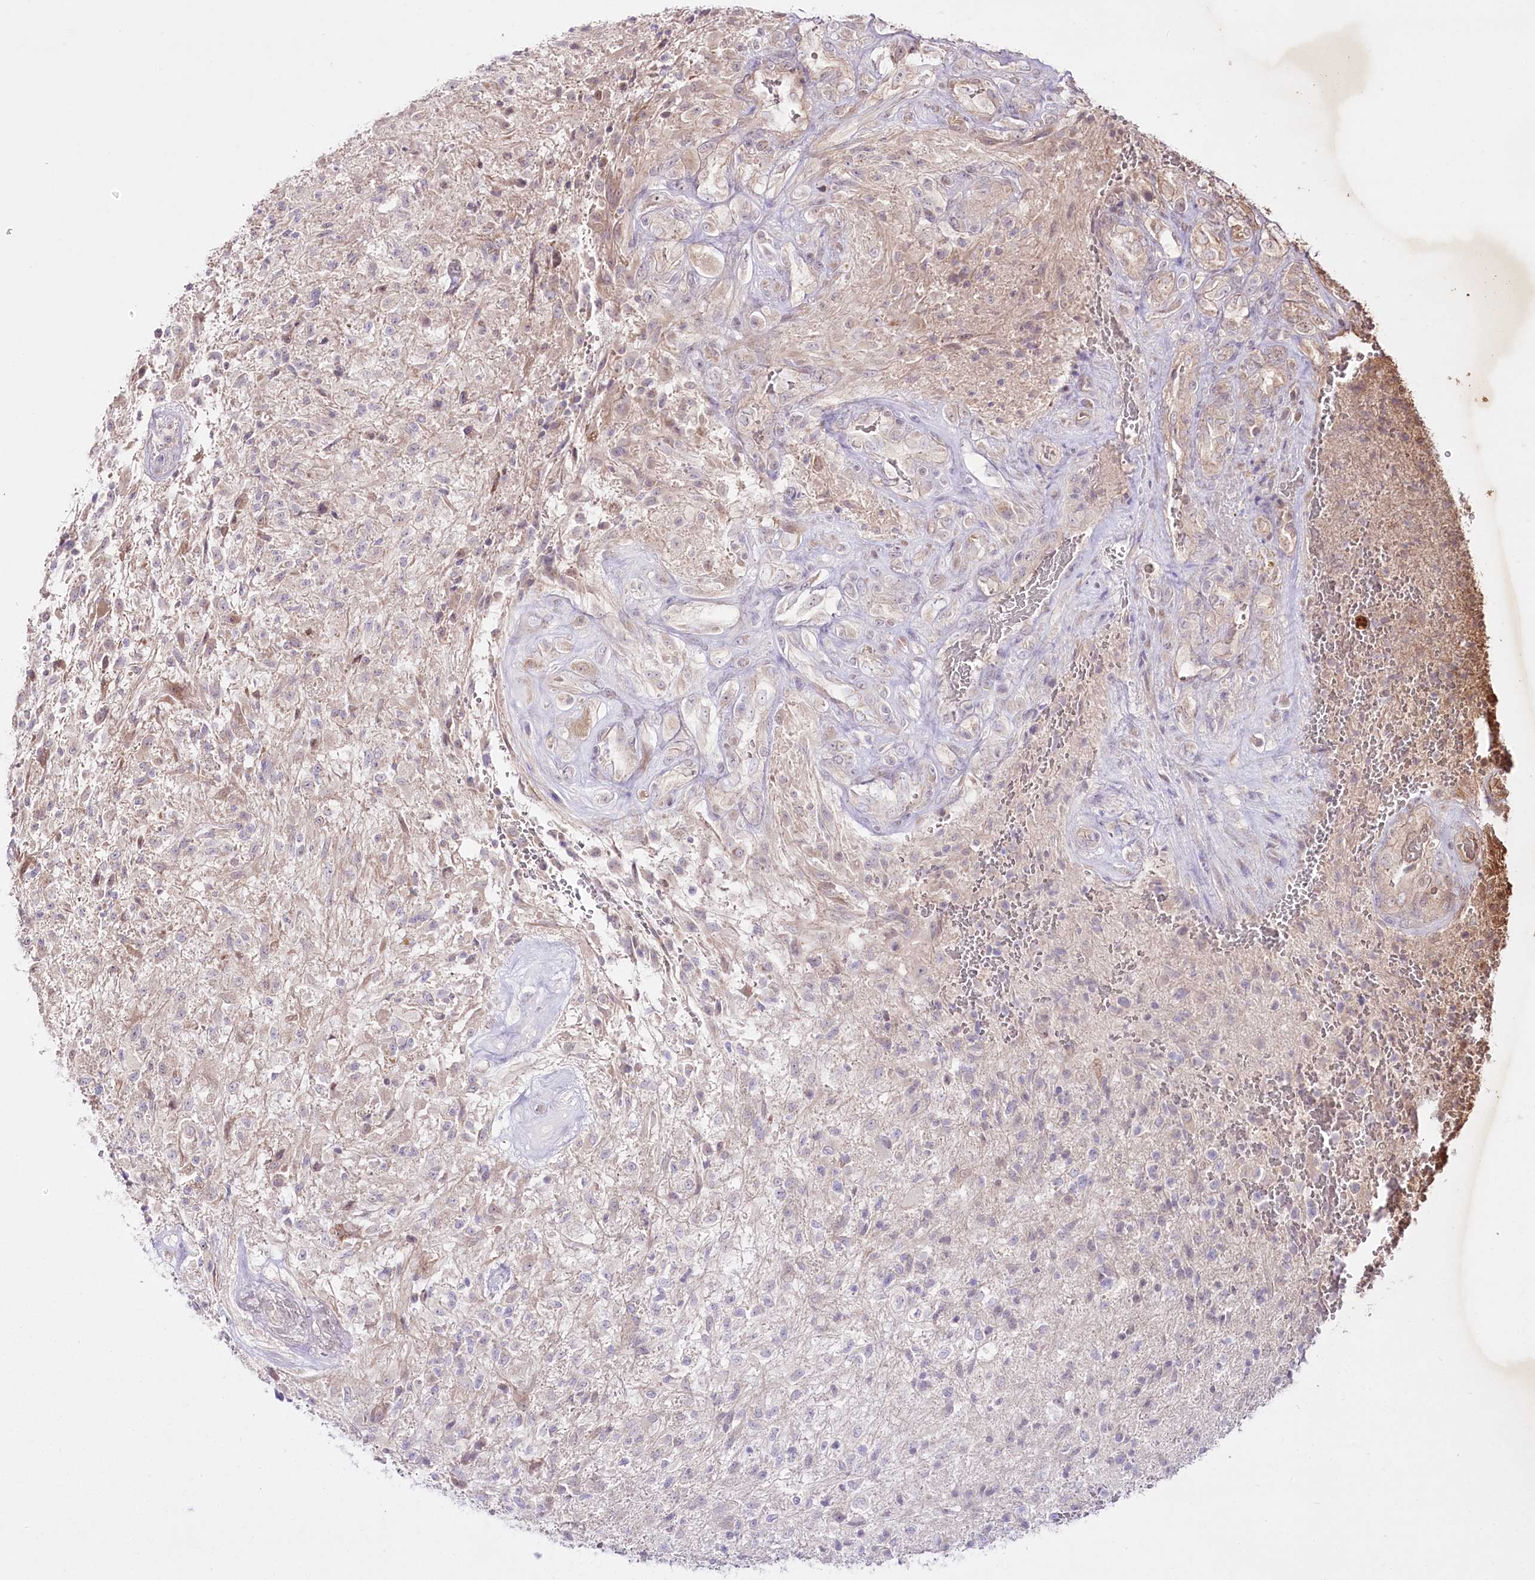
{"staining": {"intensity": "negative", "quantity": "none", "location": "none"}, "tissue": "glioma", "cell_type": "Tumor cells", "image_type": "cancer", "snomed": [{"axis": "morphology", "description": "Glioma, malignant, High grade"}, {"axis": "topography", "description": "Brain"}], "caption": "Tumor cells show no significant protein positivity in glioma.", "gene": "REXO2", "patient": {"sex": "male", "age": 56}}